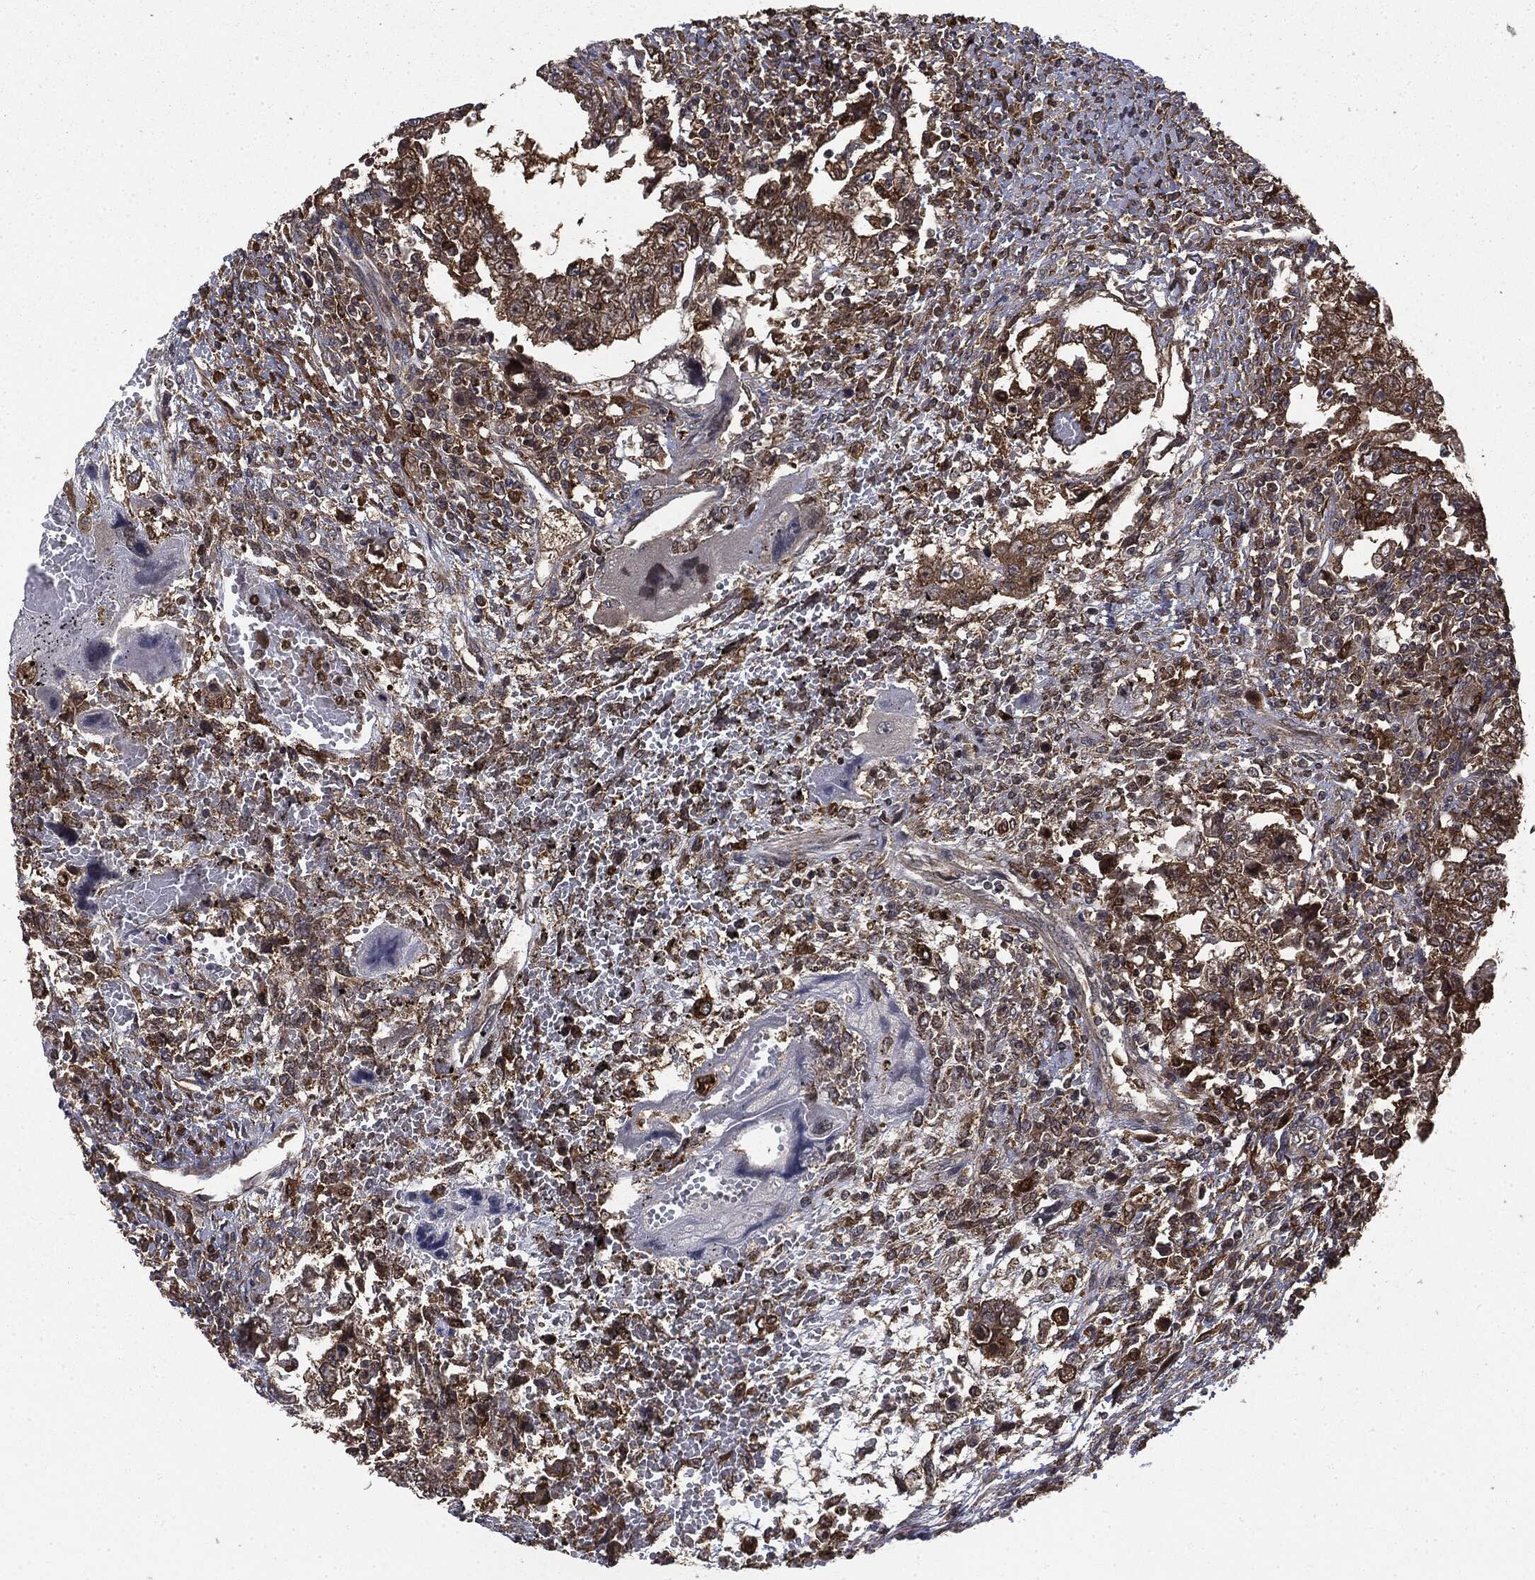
{"staining": {"intensity": "moderate", "quantity": ">75%", "location": "cytoplasmic/membranous"}, "tissue": "testis cancer", "cell_type": "Tumor cells", "image_type": "cancer", "snomed": [{"axis": "morphology", "description": "Carcinoma, Embryonal, NOS"}, {"axis": "topography", "description": "Testis"}], "caption": "This image shows immunohistochemistry (IHC) staining of testis cancer (embryonal carcinoma), with medium moderate cytoplasmic/membranous positivity in approximately >75% of tumor cells.", "gene": "SNX5", "patient": {"sex": "male", "age": 26}}